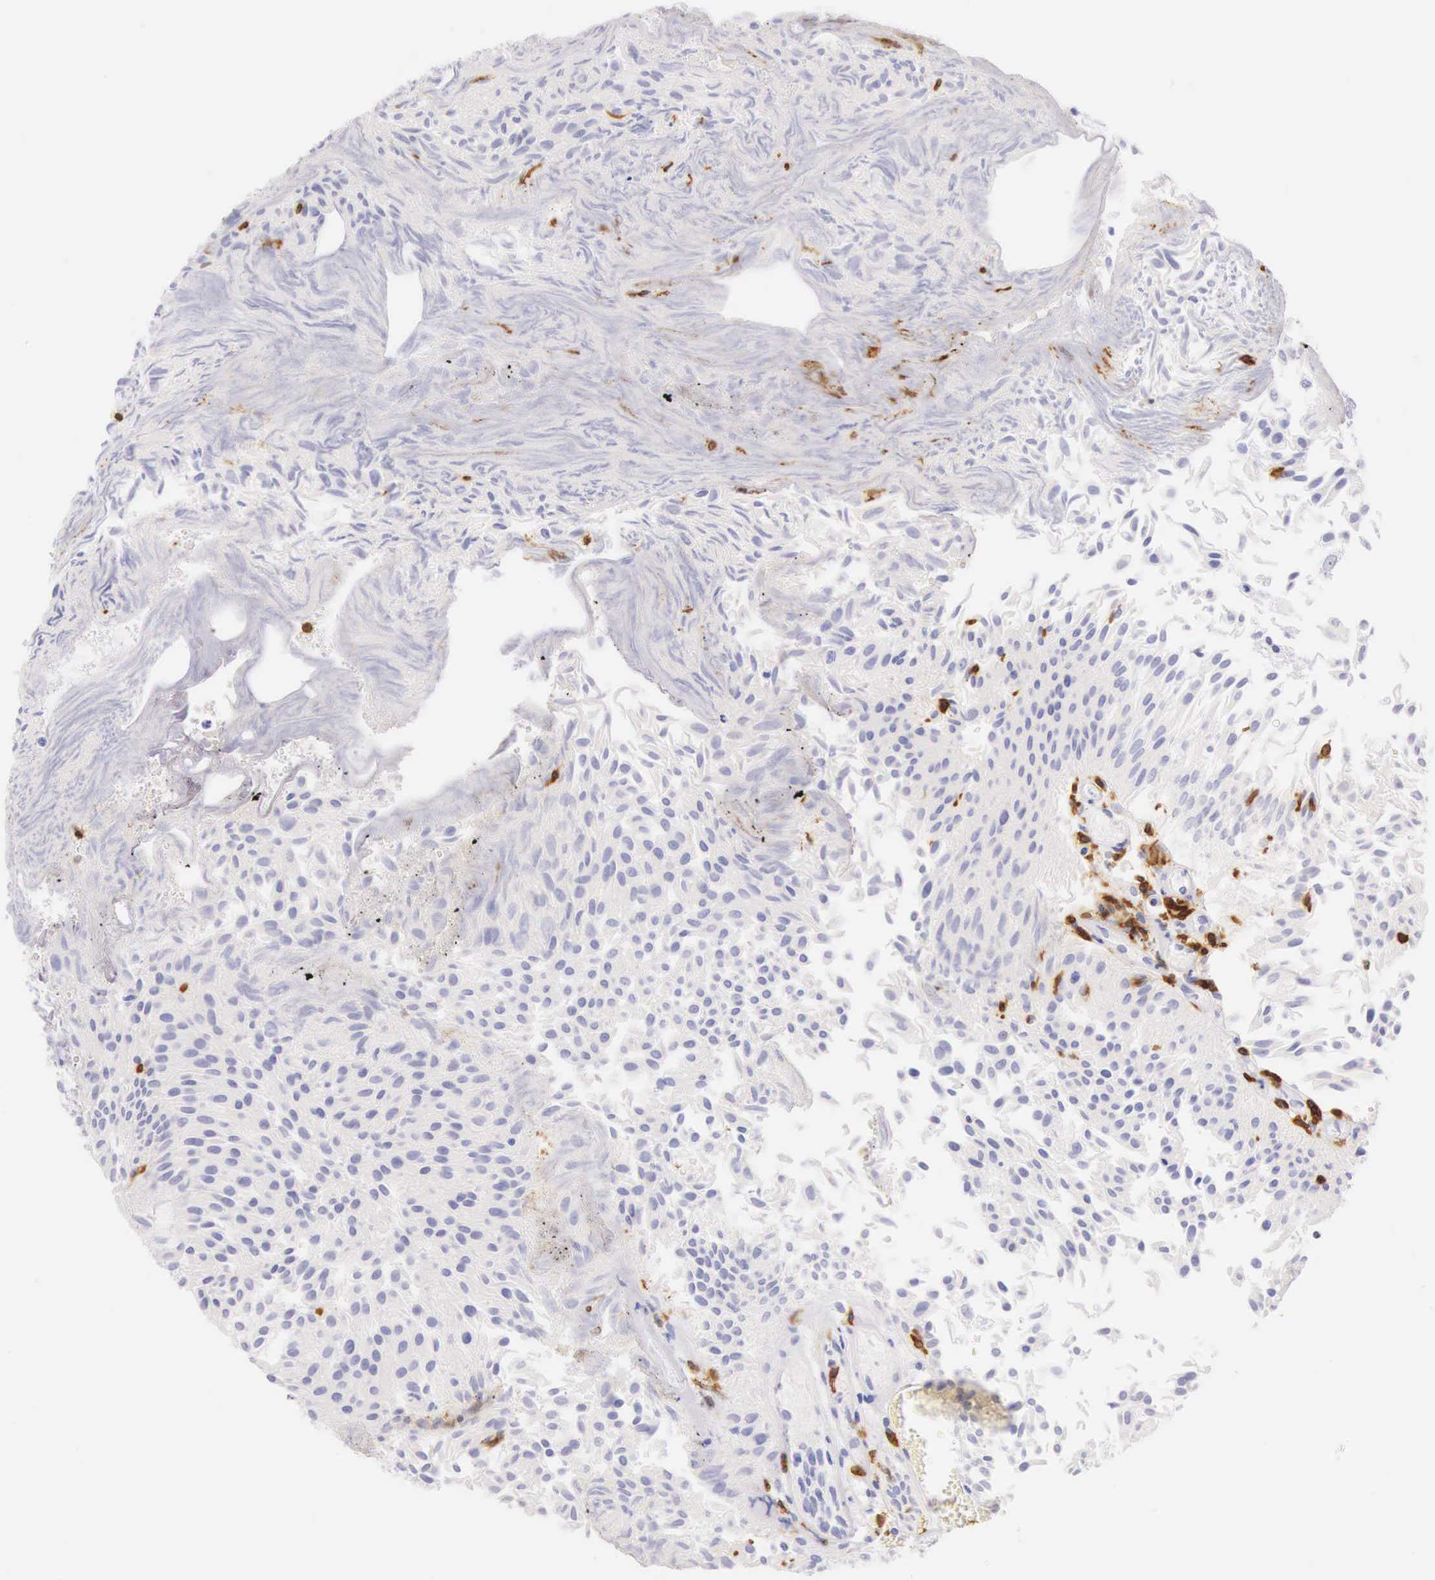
{"staining": {"intensity": "negative", "quantity": "none", "location": "none"}, "tissue": "urothelial cancer", "cell_type": "Tumor cells", "image_type": "cancer", "snomed": [{"axis": "morphology", "description": "Urothelial carcinoma, Low grade"}, {"axis": "topography", "description": "Urinary bladder"}], "caption": "An immunohistochemistry (IHC) micrograph of urothelial carcinoma (low-grade) is shown. There is no staining in tumor cells of urothelial carcinoma (low-grade). Nuclei are stained in blue.", "gene": "CD3E", "patient": {"sex": "male", "age": 86}}